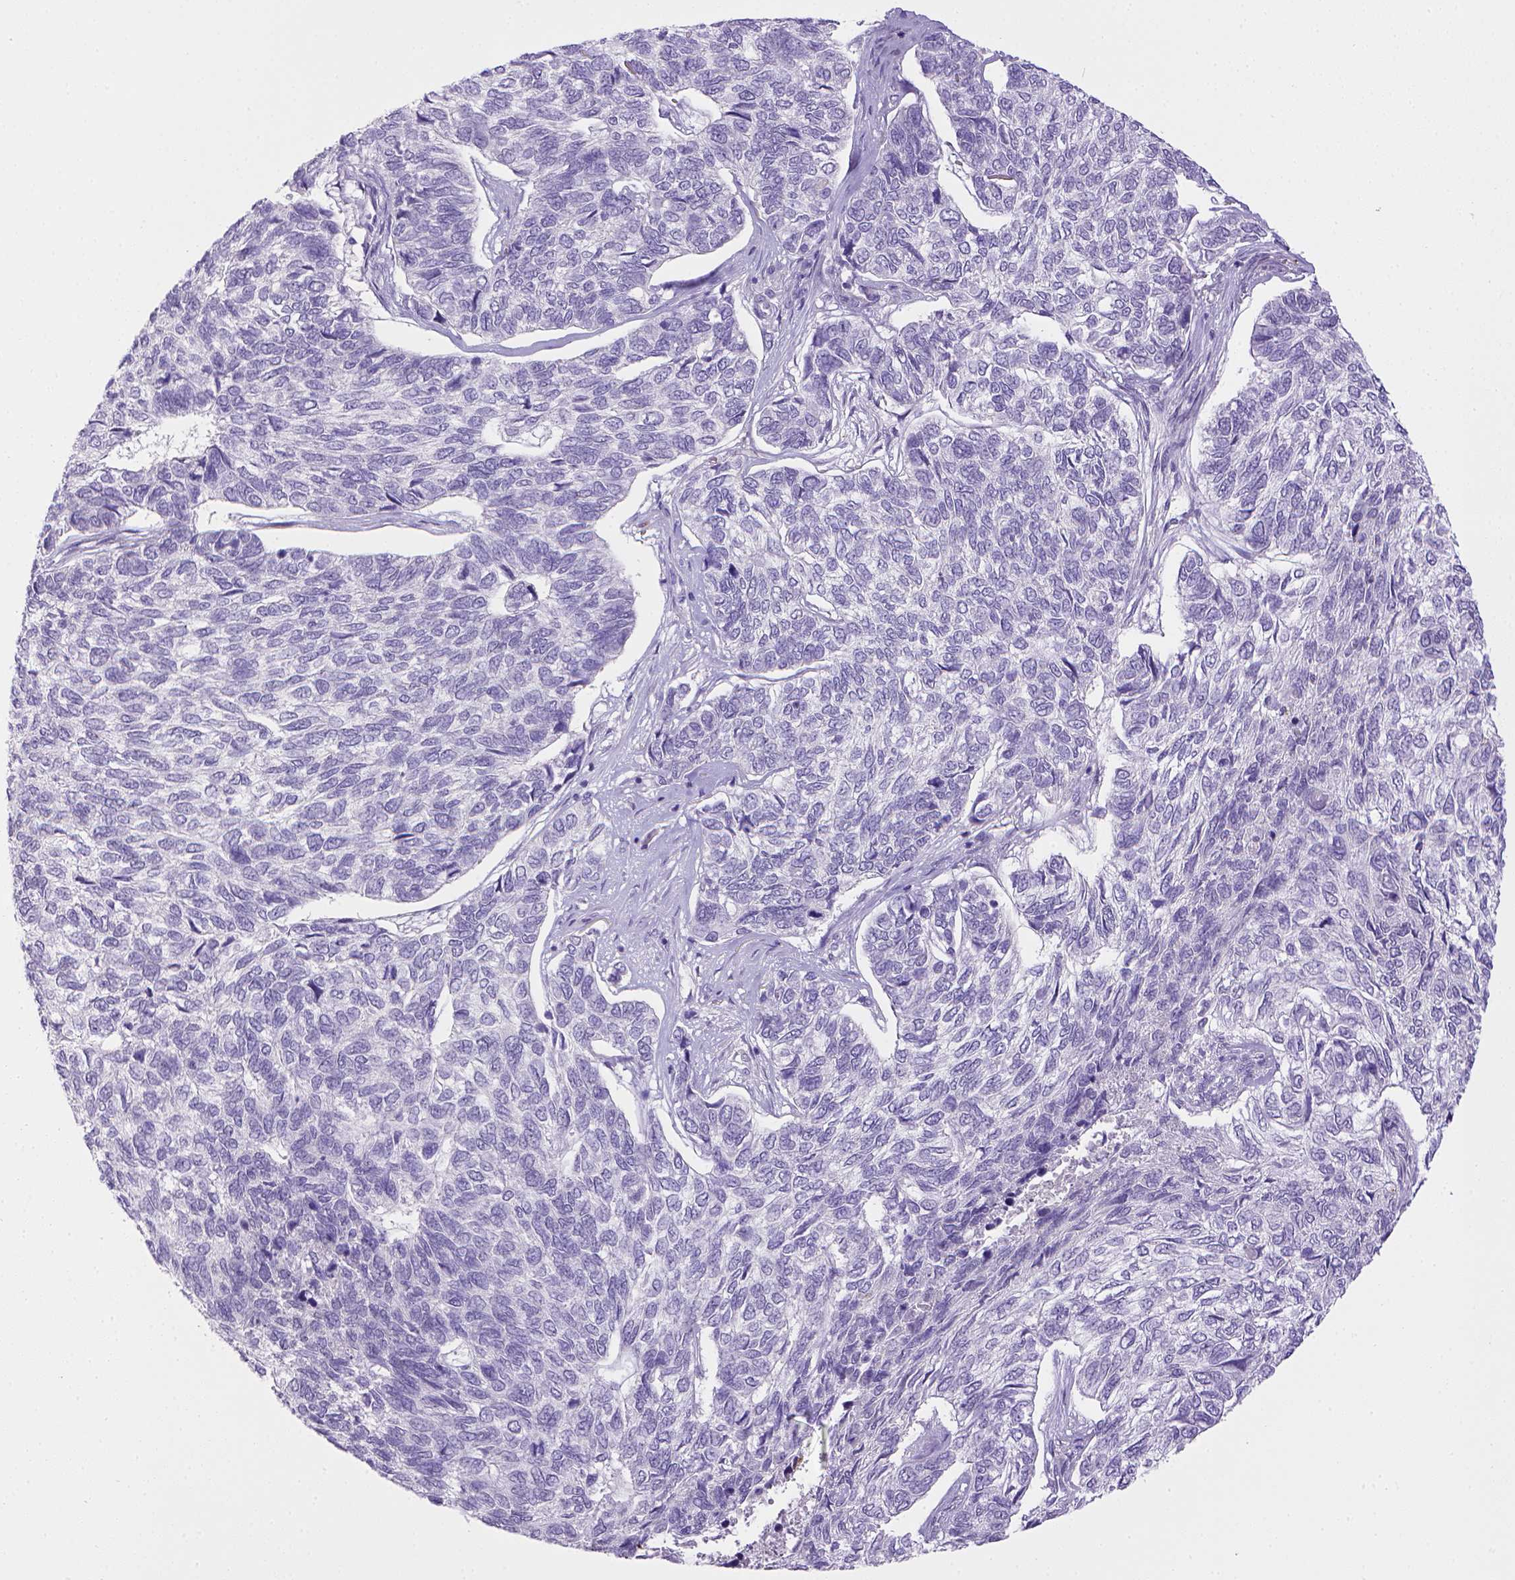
{"staining": {"intensity": "negative", "quantity": "none", "location": "none"}, "tissue": "skin cancer", "cell_type": "Tumor cells", "image_type": "cancer", "snomed": [{"axis": "morphology", "description": "Basal cell carcinoma"}, {"axis": "topography", "description": "Skin"}], "caption": "Tumor cells are negative for protein expression in human skin basal cell carcinoma.", "gene": "ITGAM", "patient": {"sex": "female", "age": 65}}